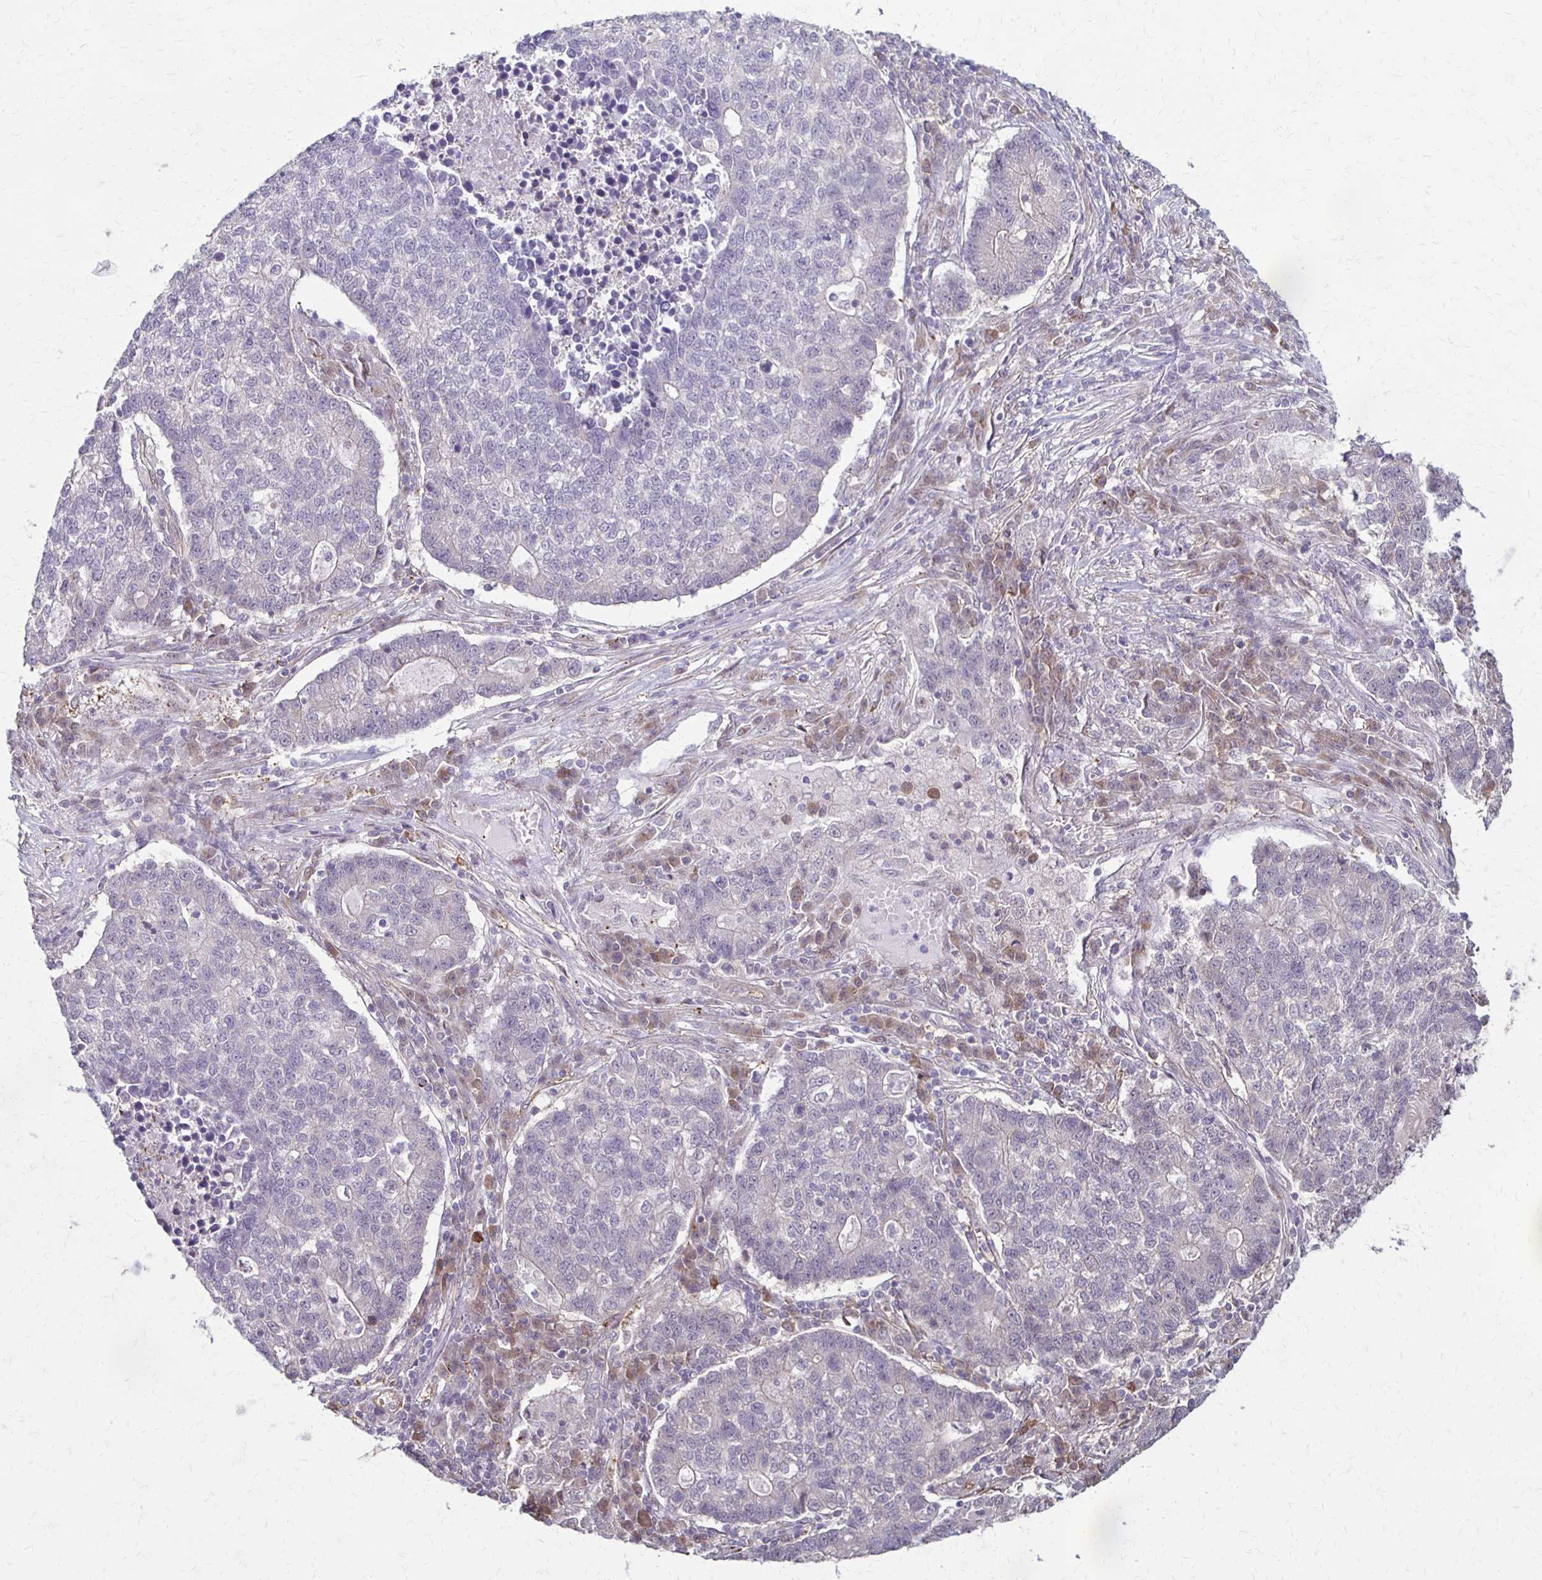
{"staining": {"intensity": "negative", "quantity": "none", "location": "none"}, "tissue": "lung cancer", "cell_type": "Tumor cells", "image_type": "cancer", "snomed": [{"axis": "morphology", "description": "Adenocarcinoma, NOS"}, {"axis": "topography", "description": "Lung"}], "caption": "This is a image of IHC staining of adenocarcinoma (lung), which shows no staining in tumor cells.", "gene": "CFL2", "patient": {"sex": "male", "age": 57}}